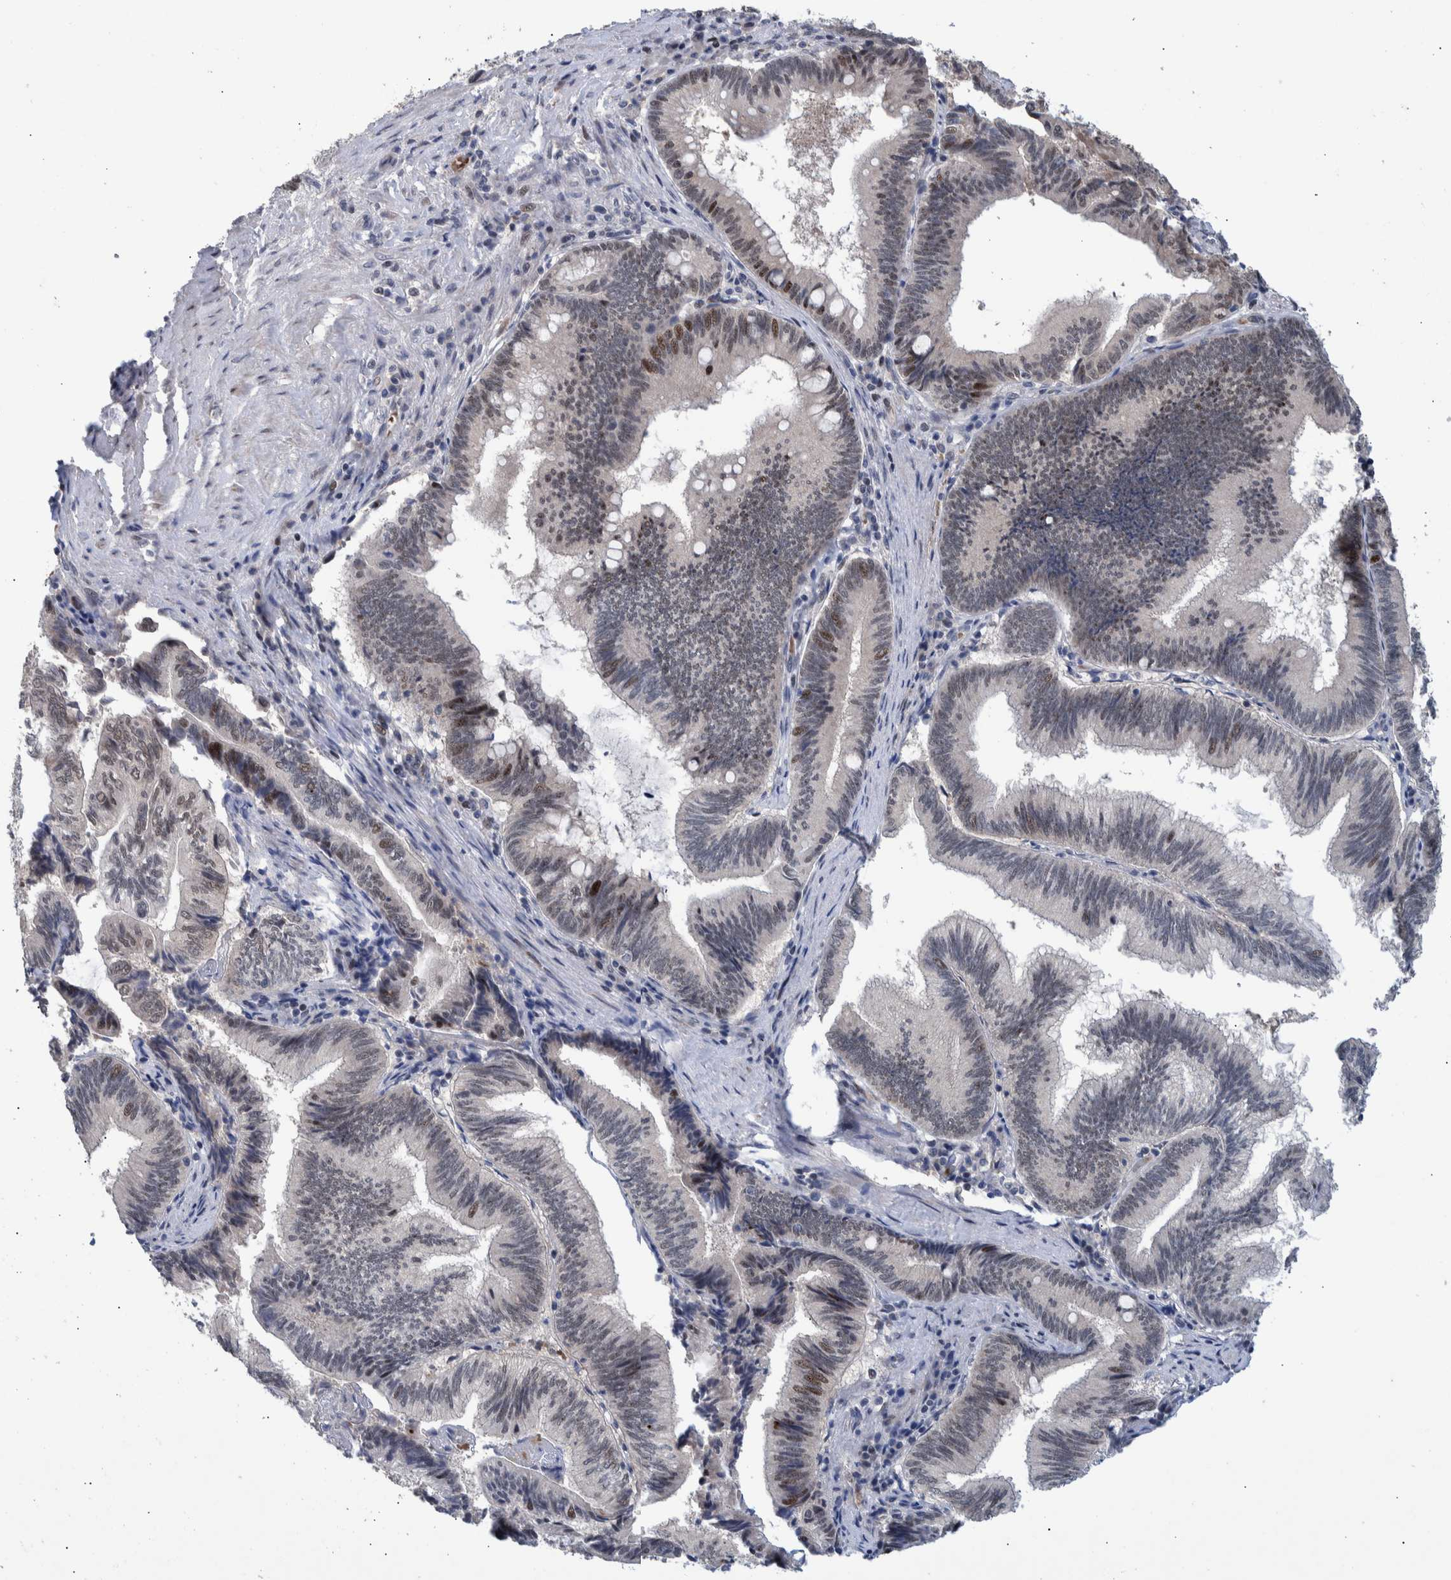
{"staining": {"intensity": "weak", "quantity": "25%-75%", "location": "nuclear"}, "tissue": "pancreatic cancer", "cell_type": "Tumor cells", "image_type": "cancer", "snomed": [{"axis": "morphology", "description": "Adenocarcinoma, NOS"}, {"axis": "topography", "description": "Pancreas"}], "caption": "Immunohistochemical staining of adenocarcinoma (pancreatic) demonstrates low levels of weak nuclear staining in approximately 25%-75% of tumor cells.", "gene": "ESRP1", "patient": {"sex": "male", "age": 82}}